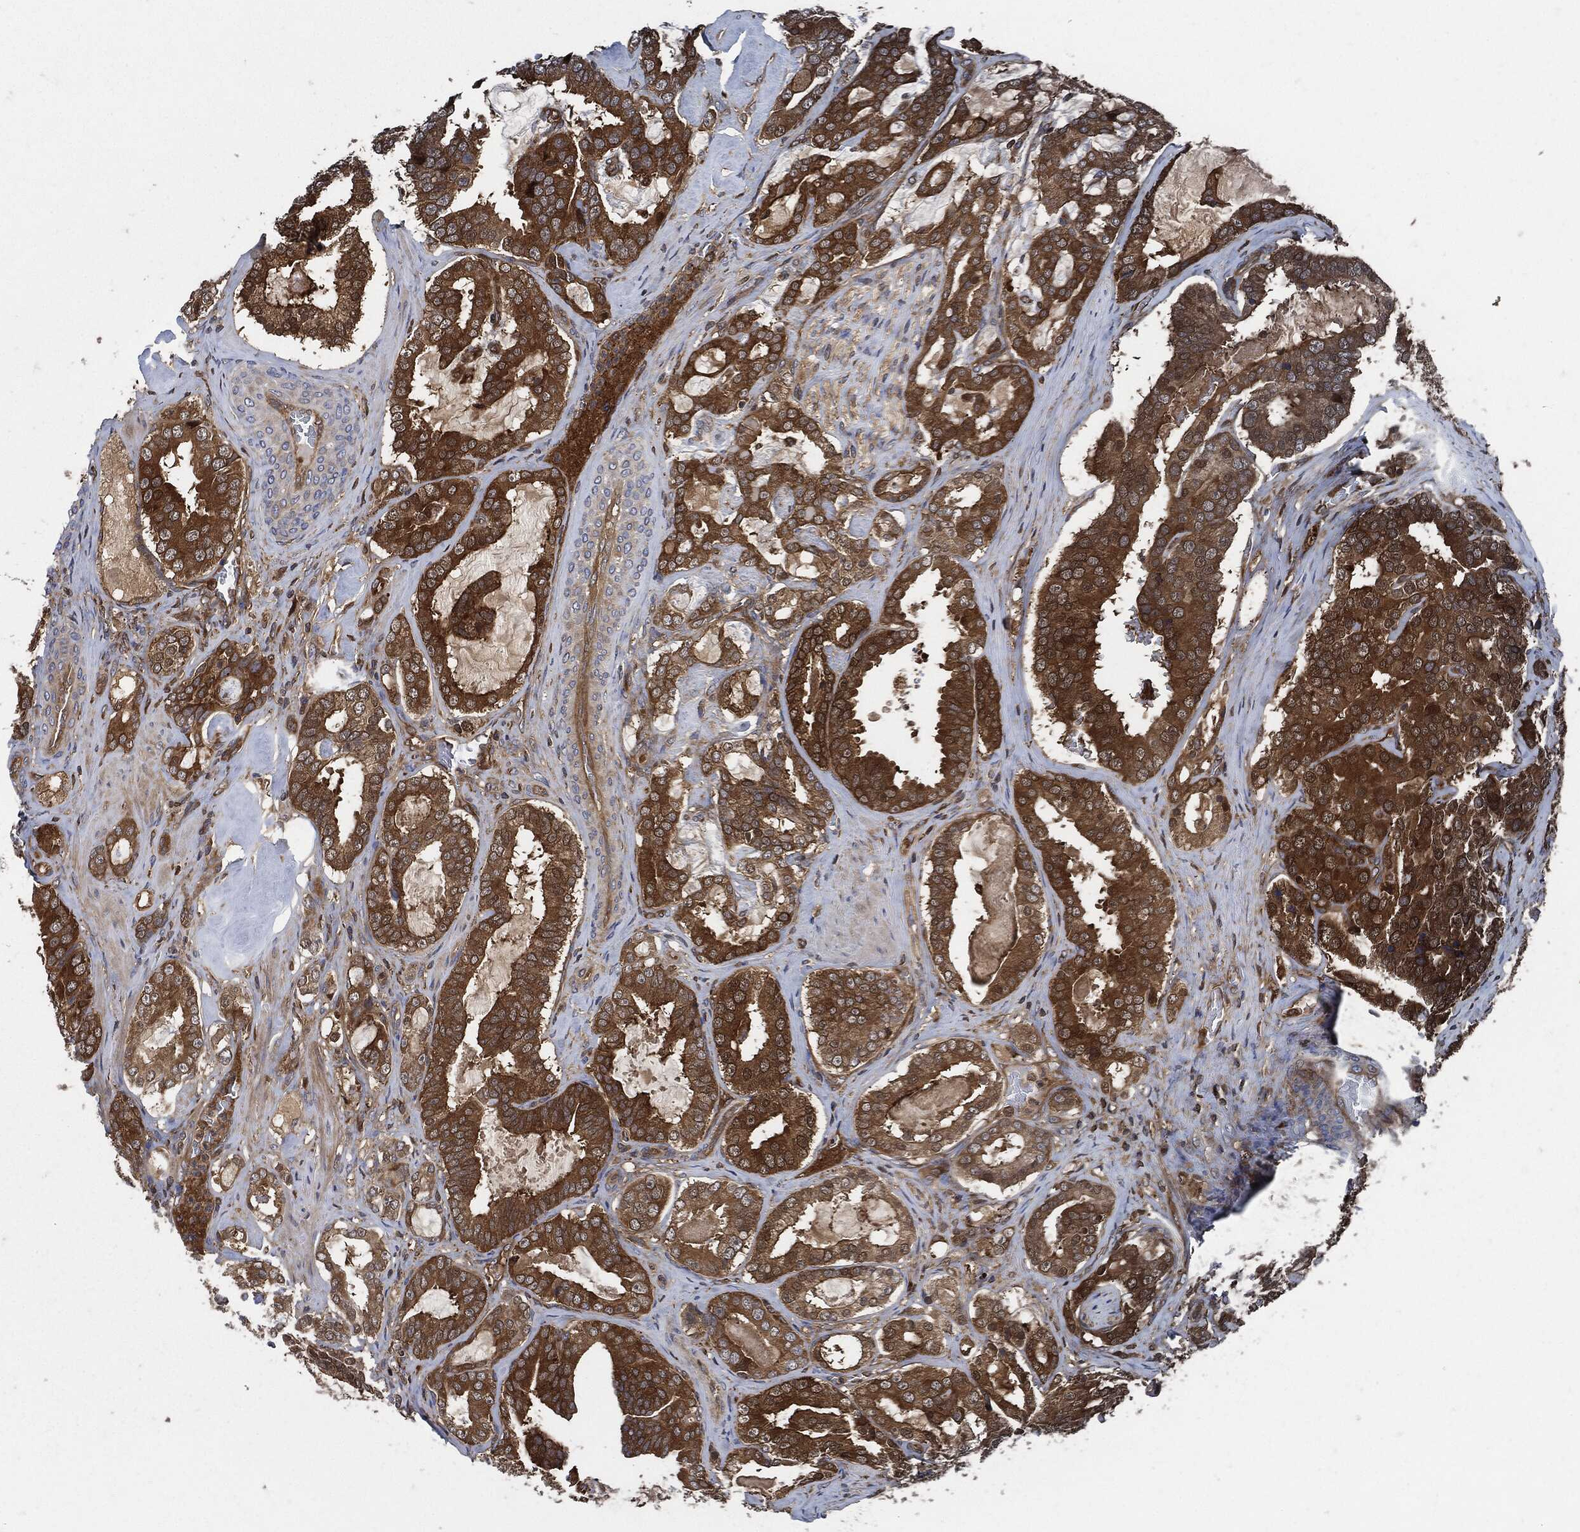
{"staining": {"intensity": "strong", "quantity": ">75%", "location": "cytoplasmic/membranous"}, "tissue": "prostate cancer", "cell_type": "Tumor cells", "image_type": "cancer", "snomed": [{"axis": "morphology", "description": "Adenocarcinoma, NOS"}, {"axis": "topography", "description": "Prostate"}], "caption": "Adenocarcinoma (prostate) stained with DAB immunohistochemistry shows high levels of strong cytoplasmic/membranous positivity in approximately >75% of tumor cells. The staining was performed using DAB, with brown indicating positive protein expression. Nuclei are stained blue with hematoxylin.", "gene": "XPNPEP1", "patient": {"sex": "male", "age": 67}}